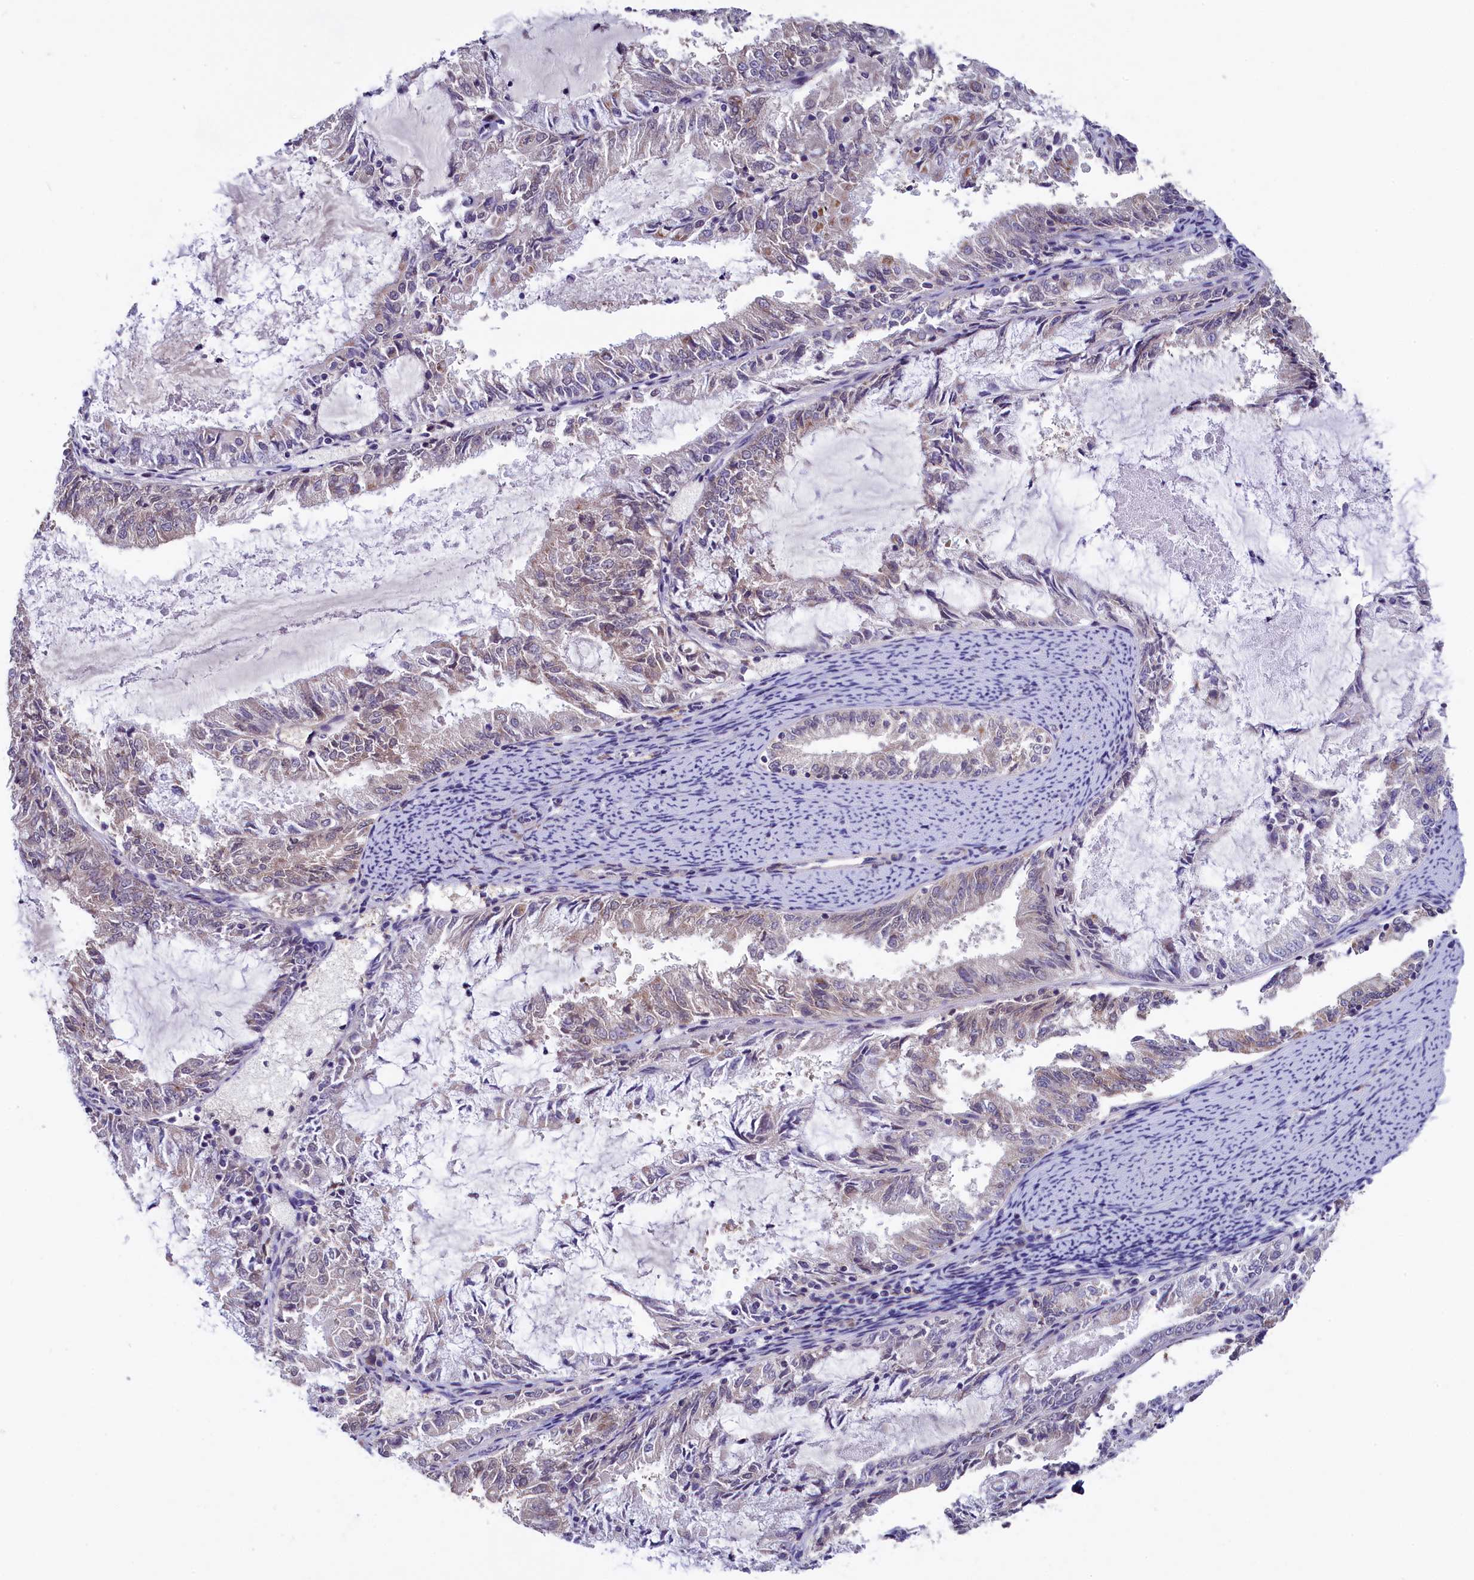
{"staining": {"intensity": "weak", "quantity": "<25%", "location": "cytoplasmic/membranous"}, "tissue": "endometrial cancer", "cell_type": "Tumor cells", "image_type": "cancer", "snomed": [{"axis": "morphology", "description": "Adenocarcinoma, NOS"}, {"axis": "topography", "description": "Endometrium"}], "caption": "This is a photomicrograph of immunohistochemistry (IHC) staining of endometrial cancer, which shows no expression in tumor cells. (DAB (3,3'-diaminobenzidine) immunohistochemistry with hematoxylin counter stain).", "gene": "SLC39A6", "patient": {"sex": "female", "age": 57}}